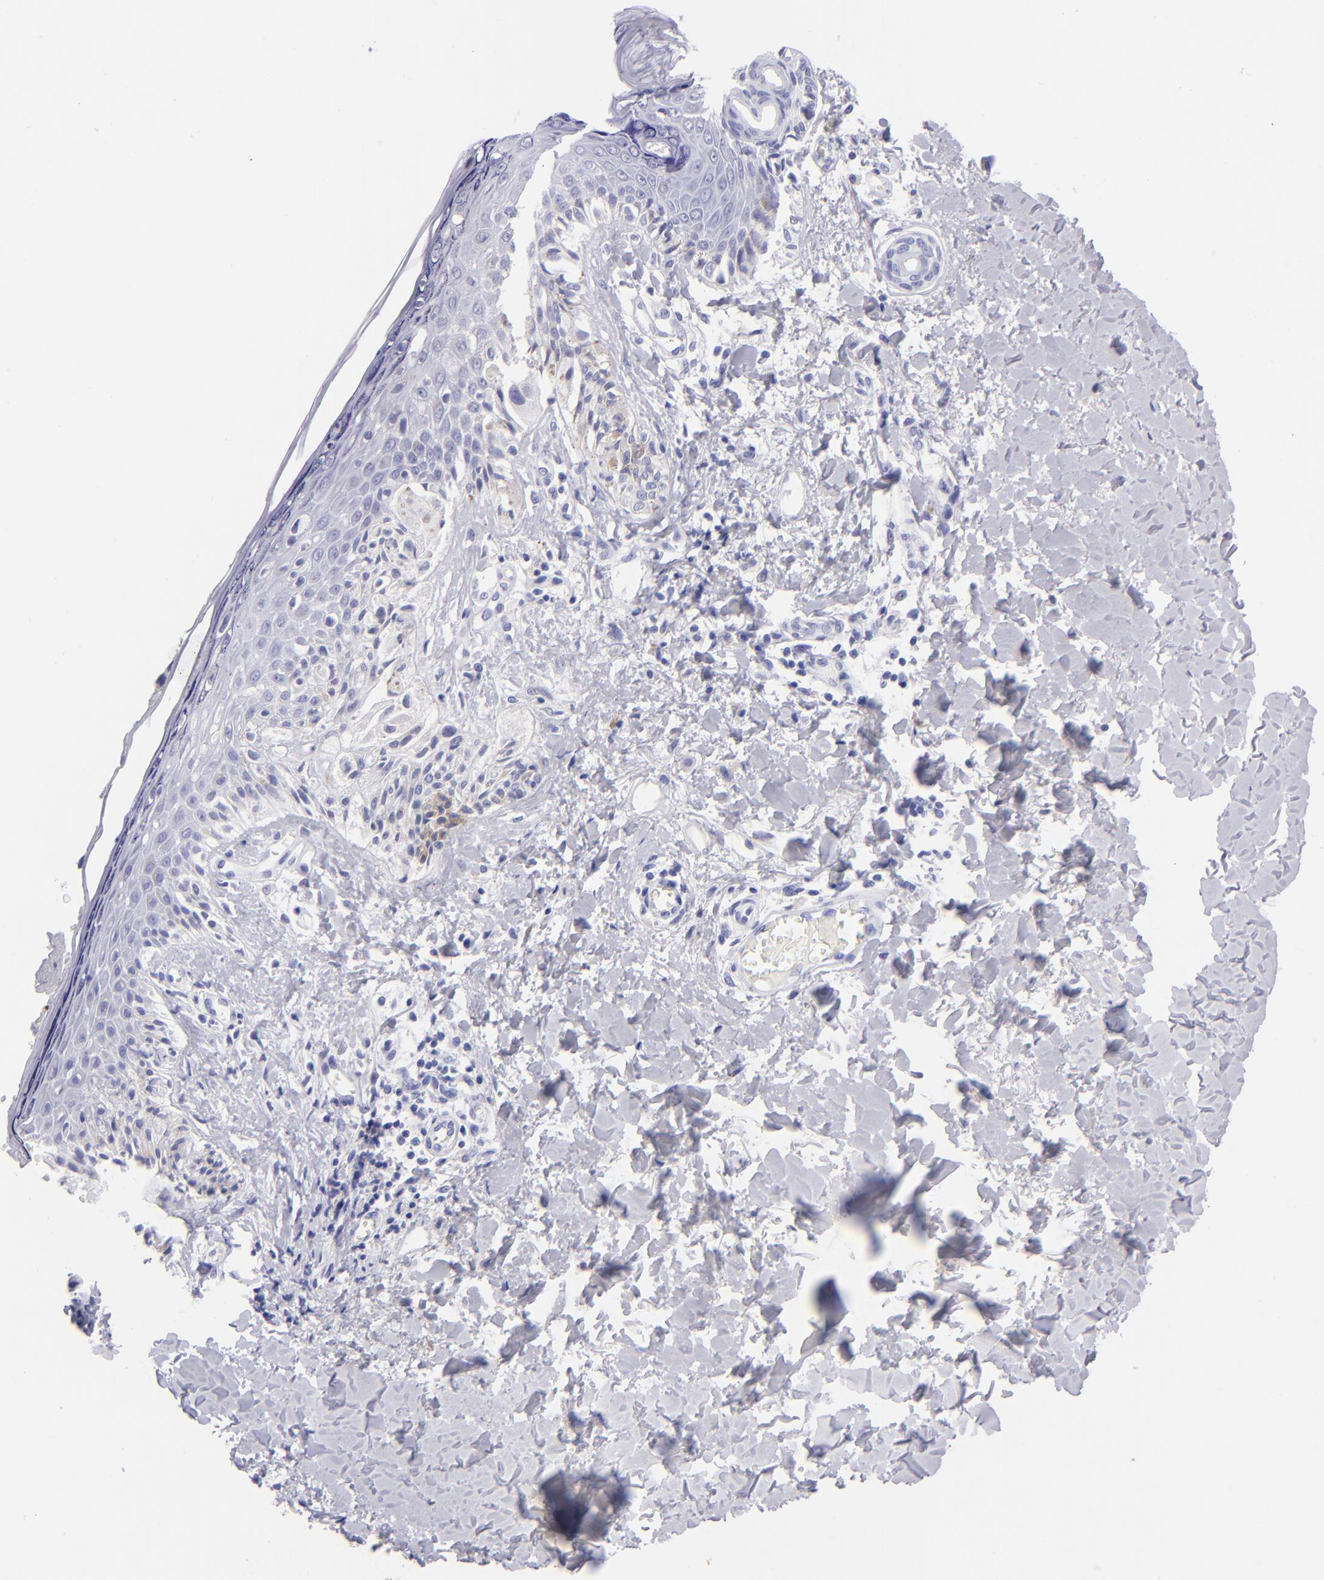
{"staining": {"intensity": "negative", "quantity": "none", "location": "none"}, "tissue": "melanoma", "cell_type": "Tumor cells", "image_type": "cancer", "snomed": [{"axis": "morphology", "description": "Malignant melanoma, NOS"}, {"axis": "topography", "description": "Skin"}], "caption": "Immunohistochemistry (IHC) of human melanoma exhibits no staining in tumor cells. (DAB (3,3'-diaminobenzidine) immunohistochemistry visualized using brightfield microscopy, high magnification).", "gene": "SLC1A3", "patient": {"sex": "female", "age": 82}}